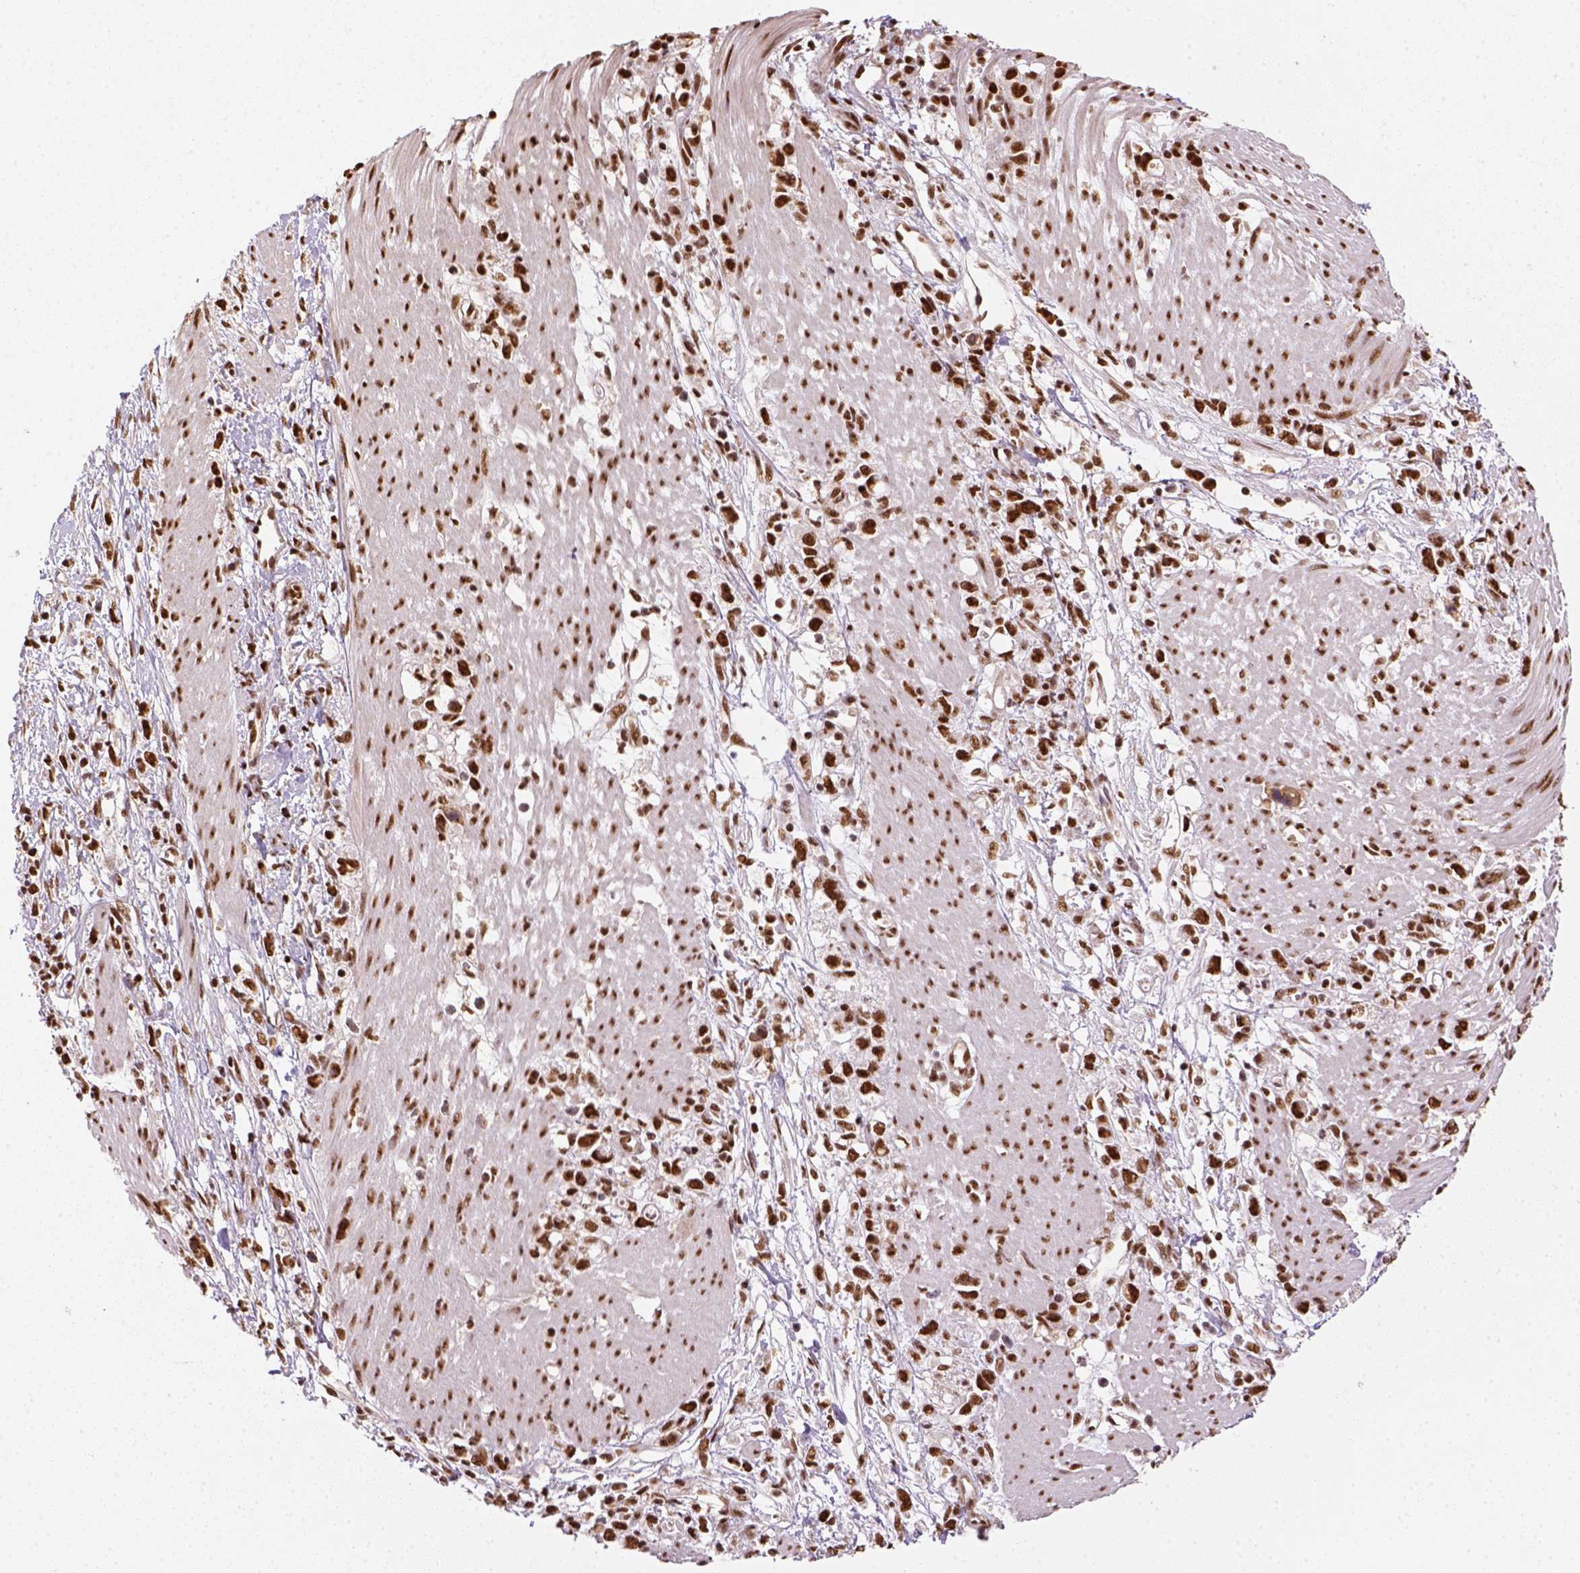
{"staining": {"intensity": "strong", "quantity": ">75%", "location": "nuclear"}, "tissue": "stomach cancer", "cell_type": "Tumor cells", "image_type": "cancer", "snomed": [{"axis": "morphology", "description": "Adenocarcinoma, NOS"}, {"axis": "topography", "description": "Stomach"}], "caption": "Brown immunohistochemical staining in human stomach adenocarcinoma demonstrates strong nuclear expression in about >75% of tumor cells.", "gene": "CCAR1", "patient": {"sex": "female", "age": 59}}